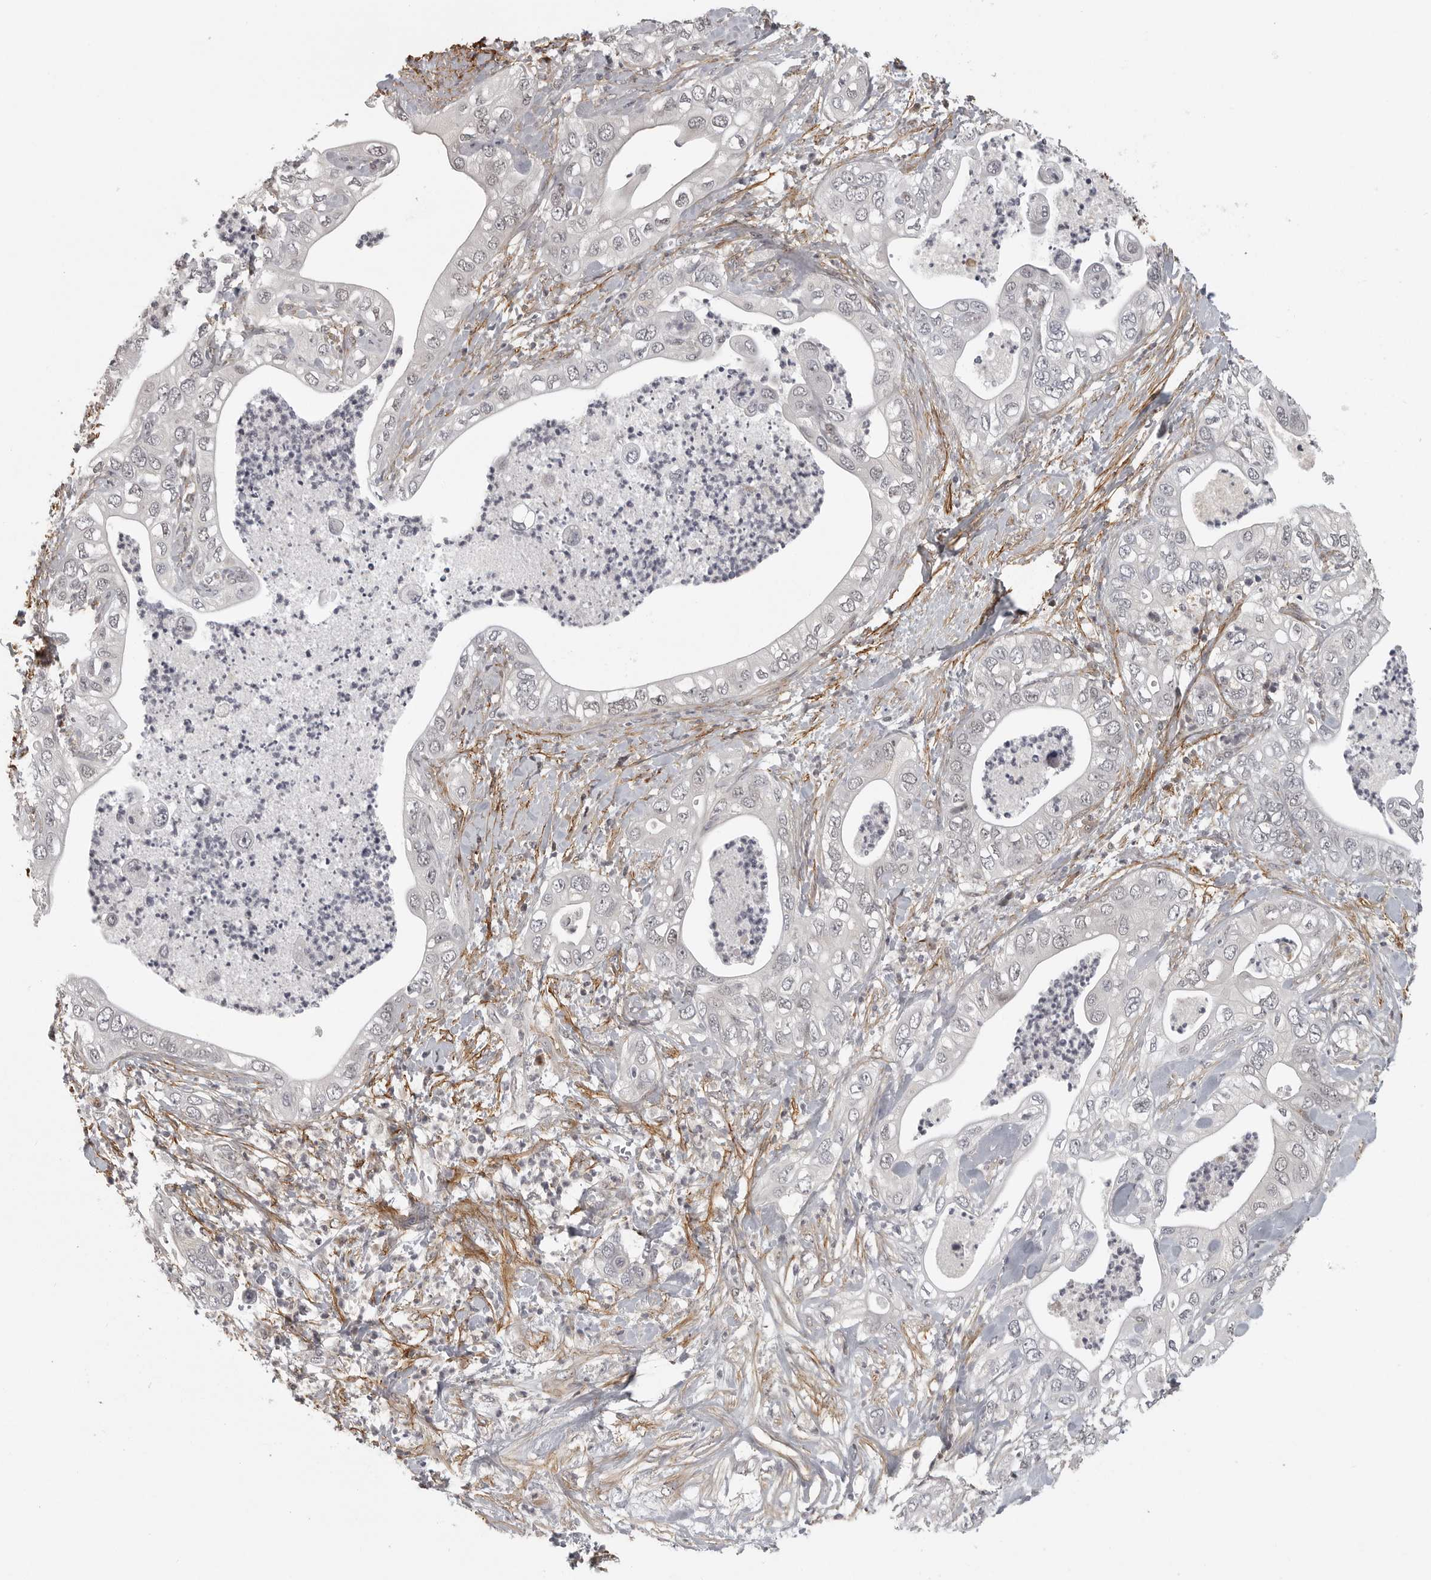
{"staining": {"intensity": "negative", "quantity": "none", "location": "none"}, "tissue": "pancreatic cancer", "cell_type": "Tumor cells", "image_type": "cancer", "snomed": [{"axis": "morphology", "description": "Adenocarcinoma, NOS"}, {"axis": "topography", "description": "Pancreas"}], "caption": "Photomicrograph shows no protein staining in tumor cells of pancreatic cancer tissue.", "gene": "UROD", "patient": {"sex": "female", "age": 78}}